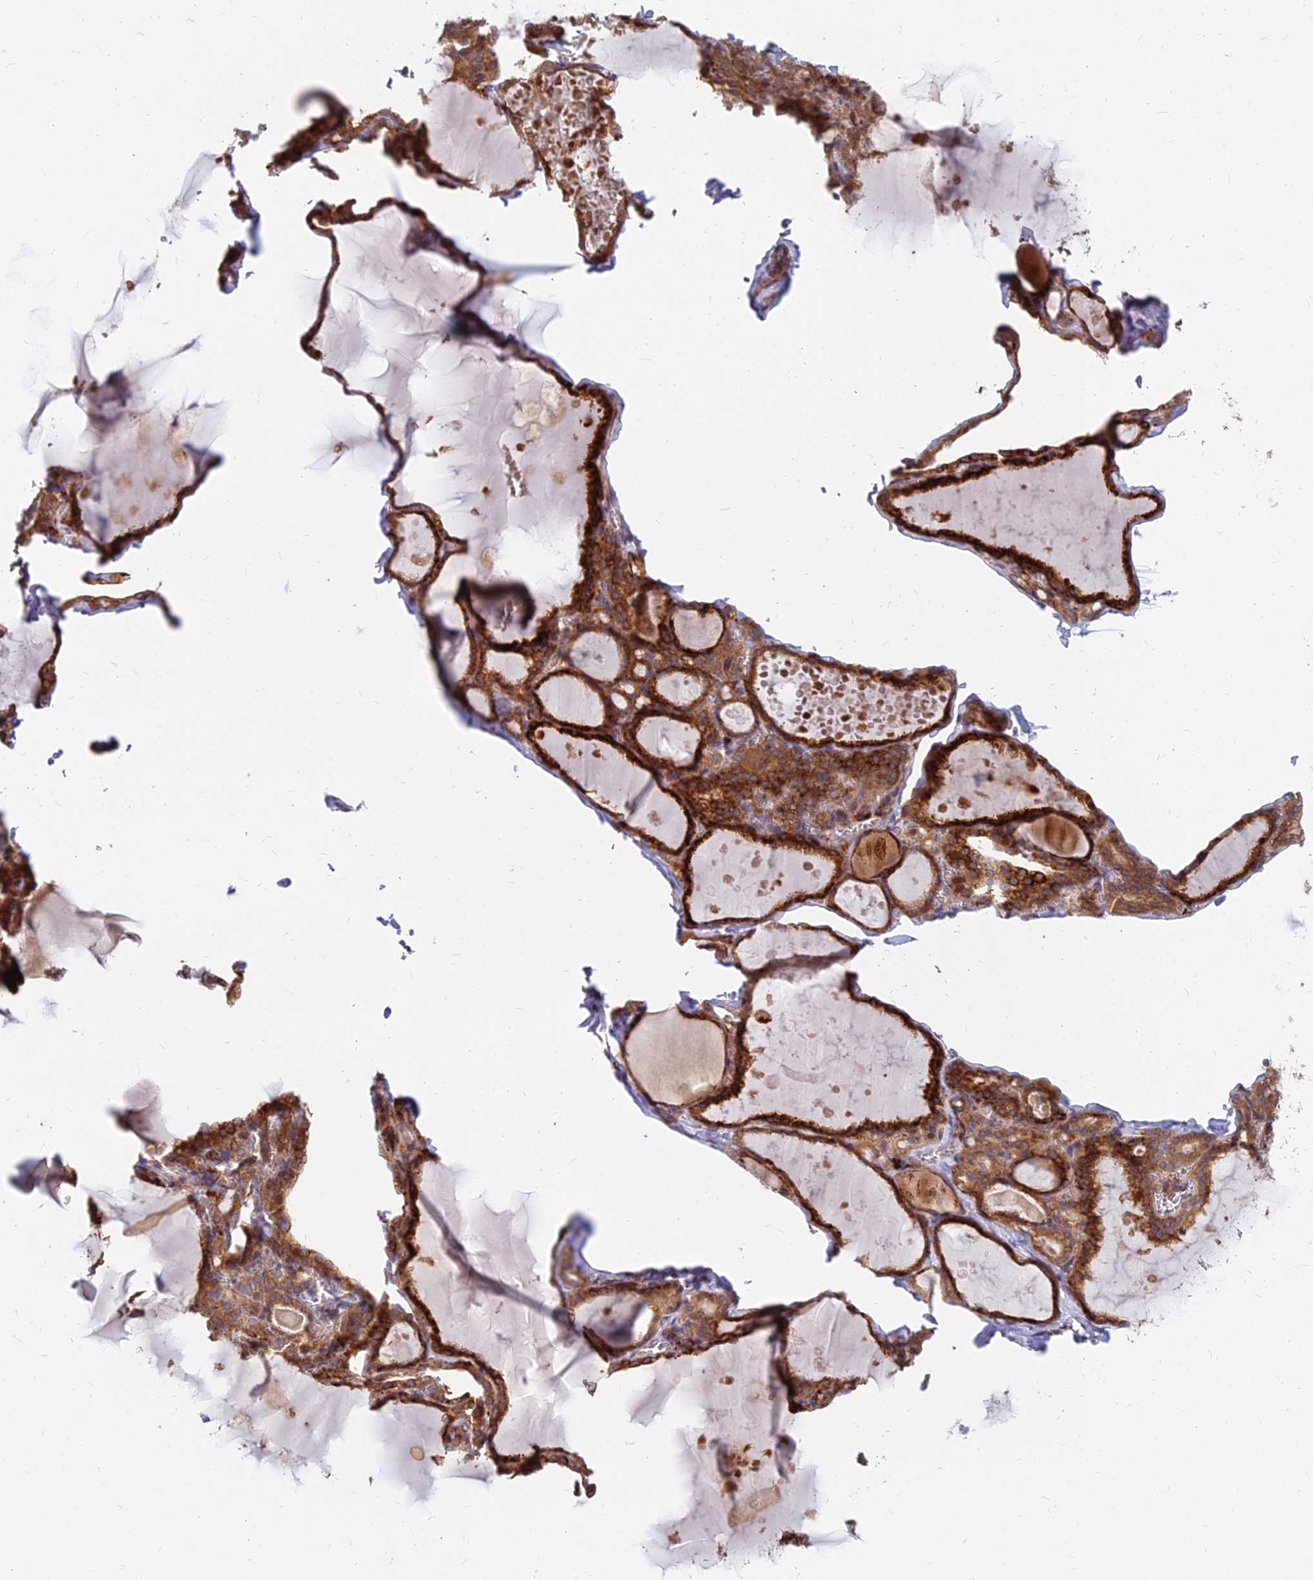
{"staining": {"intensity": "strong", "quantity": ">75%", "location": "cytoplasmic/membranous"}, "tissue": "thyroid gland", "cell_type": "Glandular cells", "image_type": "normal", "snomed": [{"axis": "morphology", "description": "Normal tissue, NOS"}, {"axis": "topography", "description": "Thyroid gland"}], "caption": "Normal thyroid gland demonstrates strong cytoplasmic/membranous staining in approximately >75% of glandular cells (DAB (3,3'-diaminobenzidine) = brown stain, brightfield microscopy at high magnification)..", "gene": "CCT6A", "patient": {"sex": "male", "age": 56}}